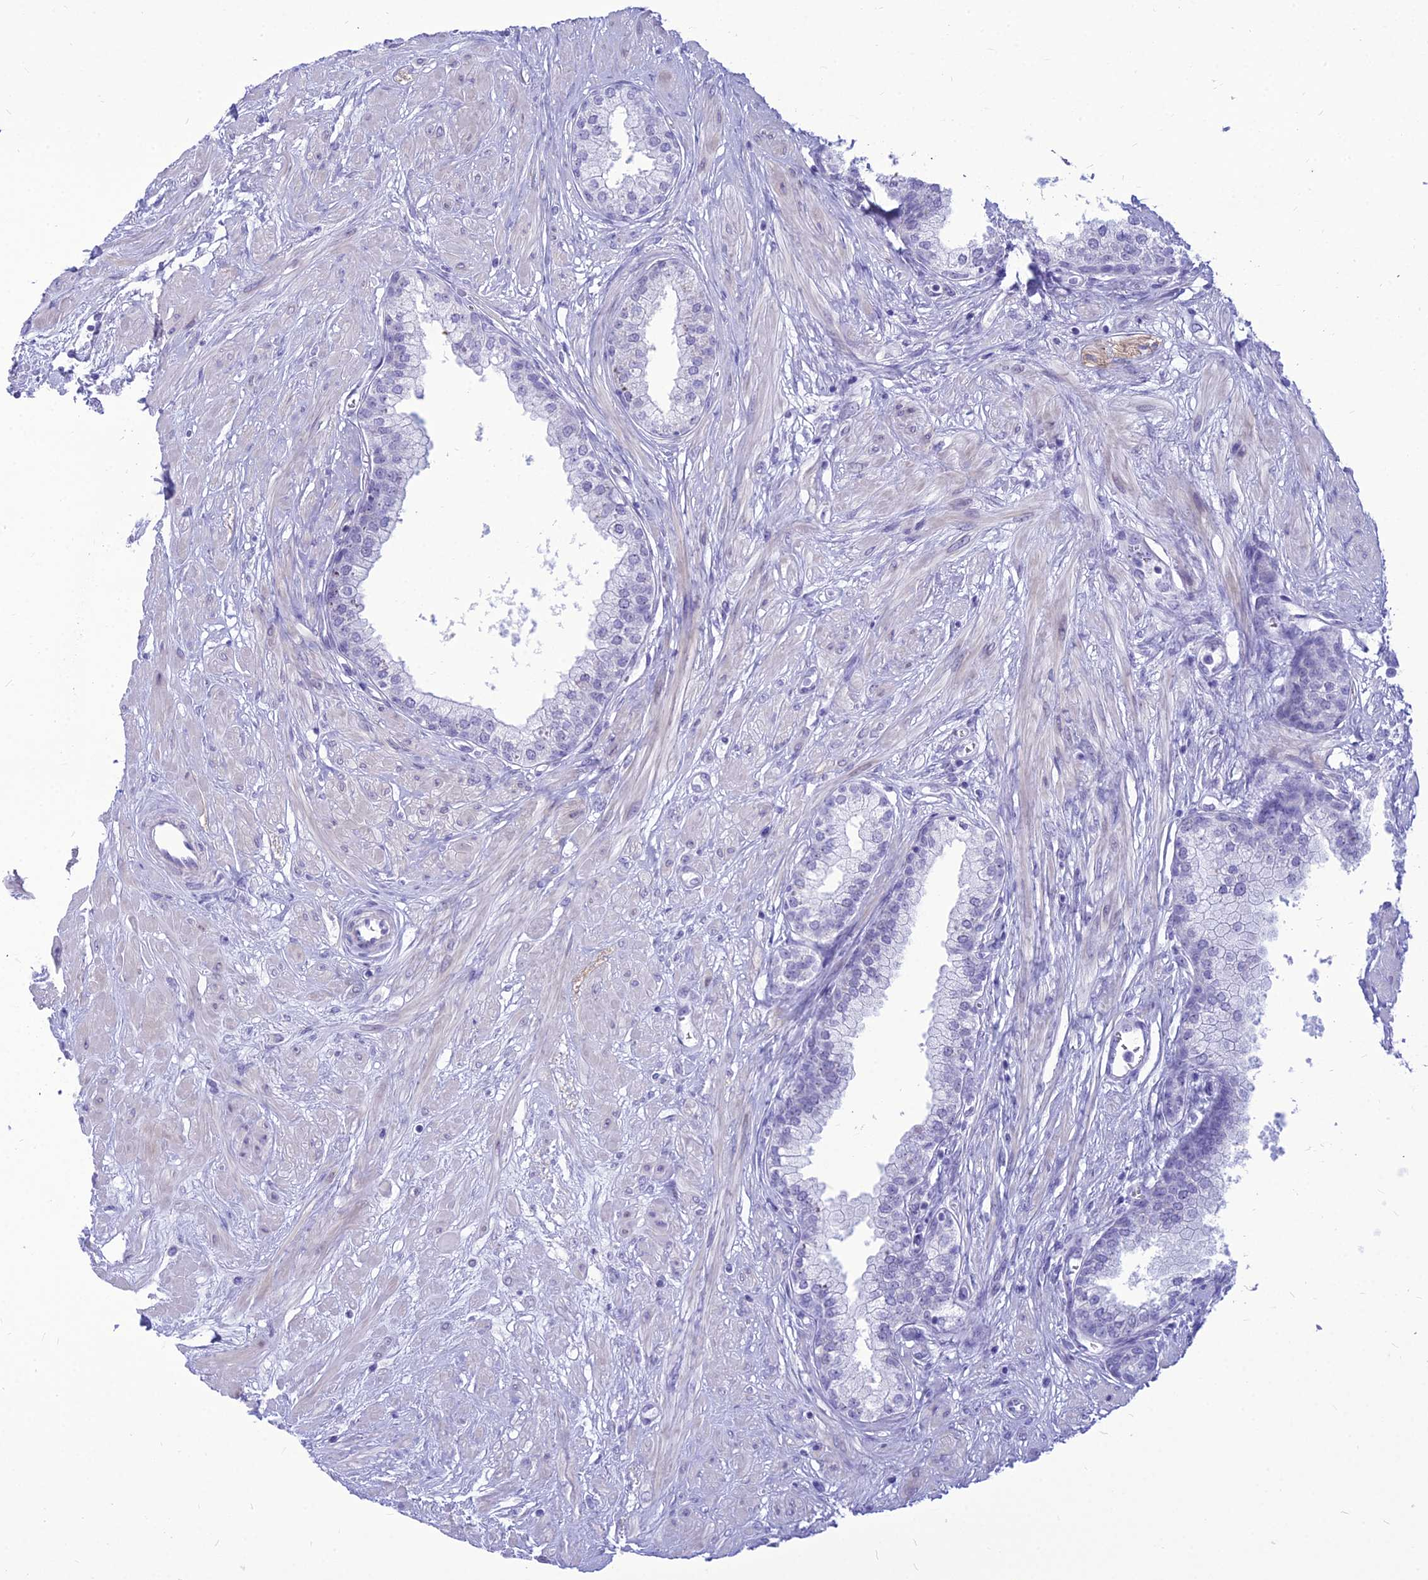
{"staining": {"intensity": "negative", "quantity": "none", "location": "none"}, "tissue": "prostate", "cell_type": "Glandular cells", "image_type": "normal", "snomed": [{"axis": "morphology", "description": "Normal tissue, NOS"}, {"axis": "topography", "description": "Prostate"}], "caption": "An image of human prostate is negative for staining in glandular cells. (Immunohistochemistry (ihc), brightfield microscopy, high magnification).", "gene": "DHX40", "patient": {"sex": "male", "age": 60}}